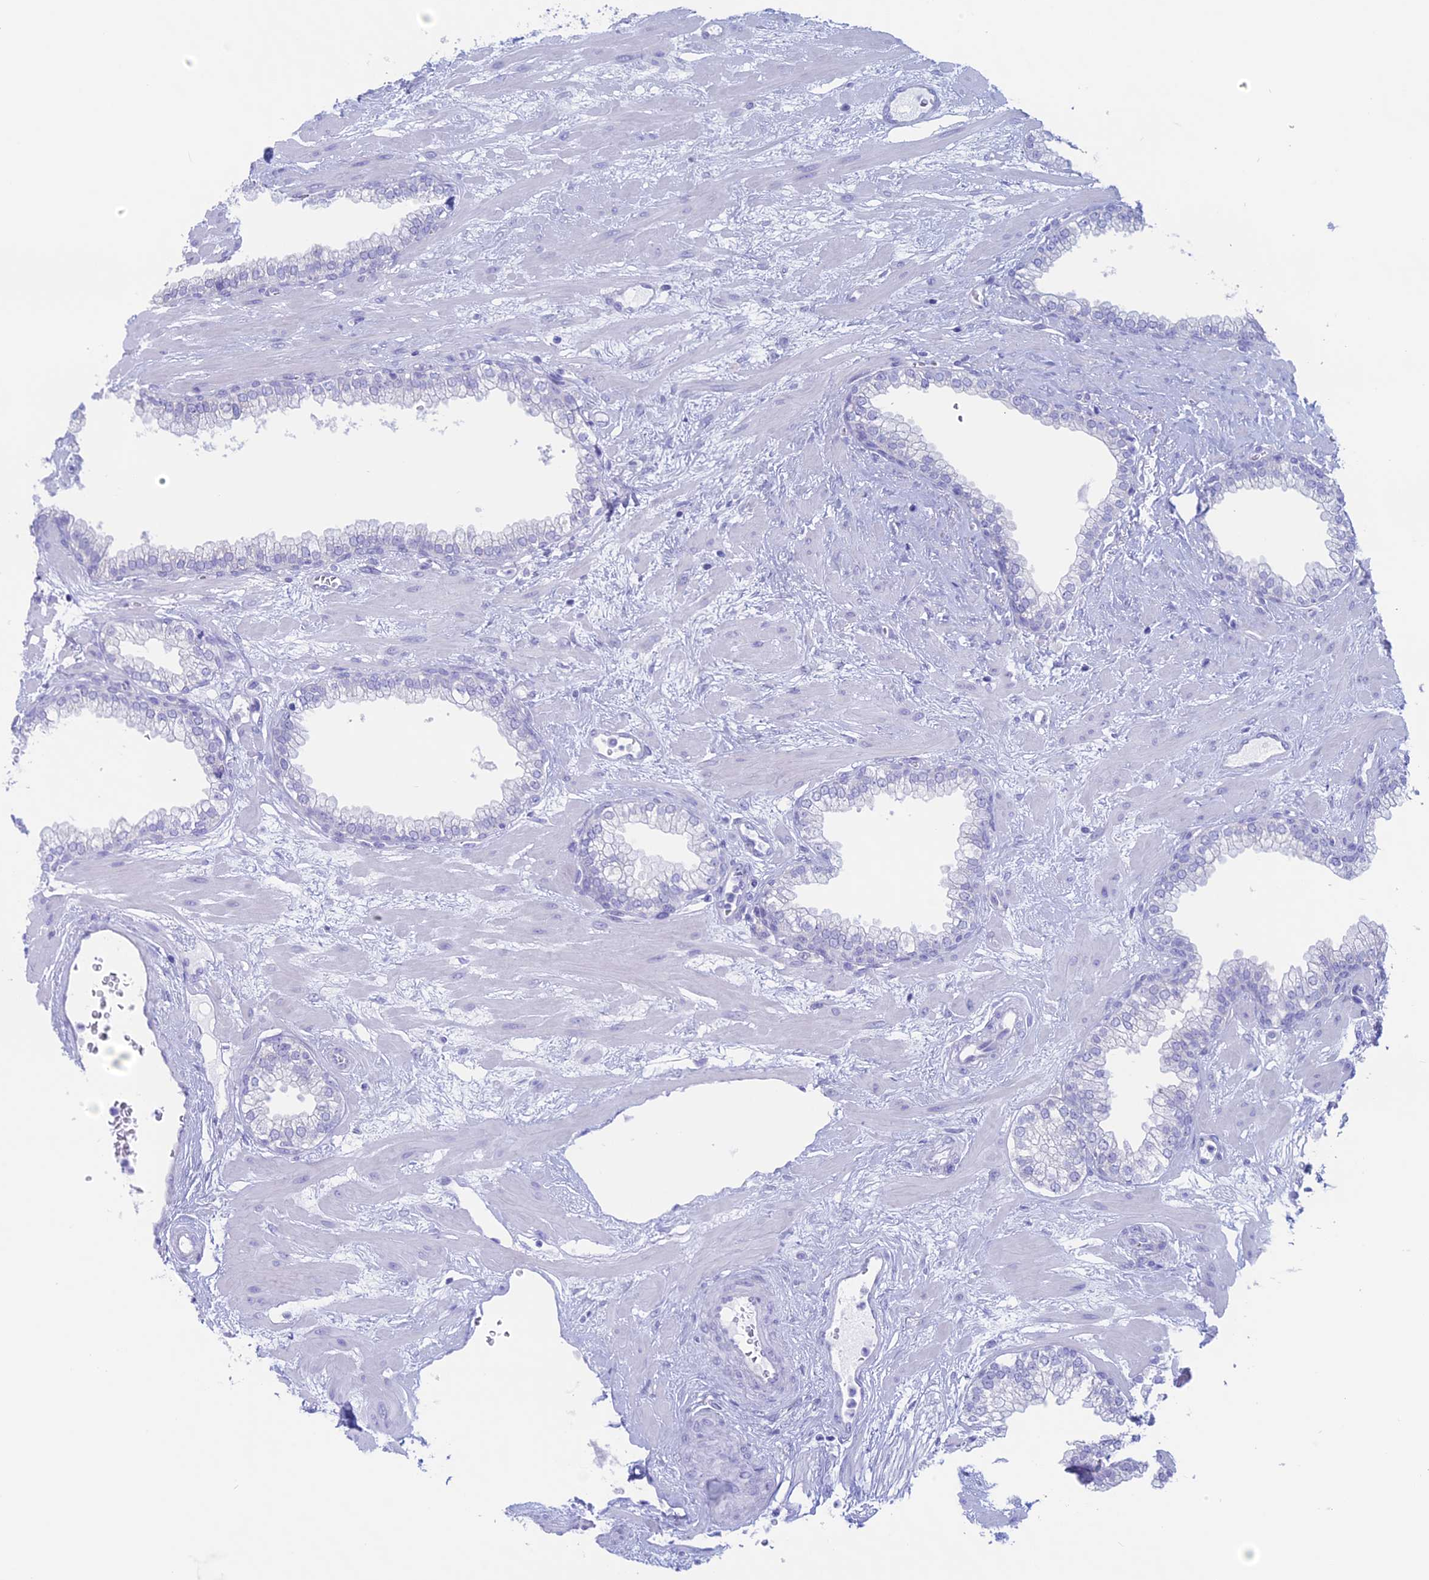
{"staining": {"intensity": "negative", "quantity": "none", "location": "none"}, "tissue": "prostate", "cell_type": "Glandular cells", "image_type": "normal", "snomed": [{"axis": "morphology", "description": "Normal tissue, NOS"}, {"axis": "morphology", "description": "Urothelial carcinoma, Low grade"}, {"axis": "topography", "description": "Urinary bladder"}, {"axis": "topography", "description": "Prostate"}], "caption": "Immunohistochemistry (IHC) micrograph of unremarkable human prostate stained for a protein (brown), which demonstrates no expression in glandular cells.", "gene": "RP1", "patient": {"sex": "male", "age": 60}}